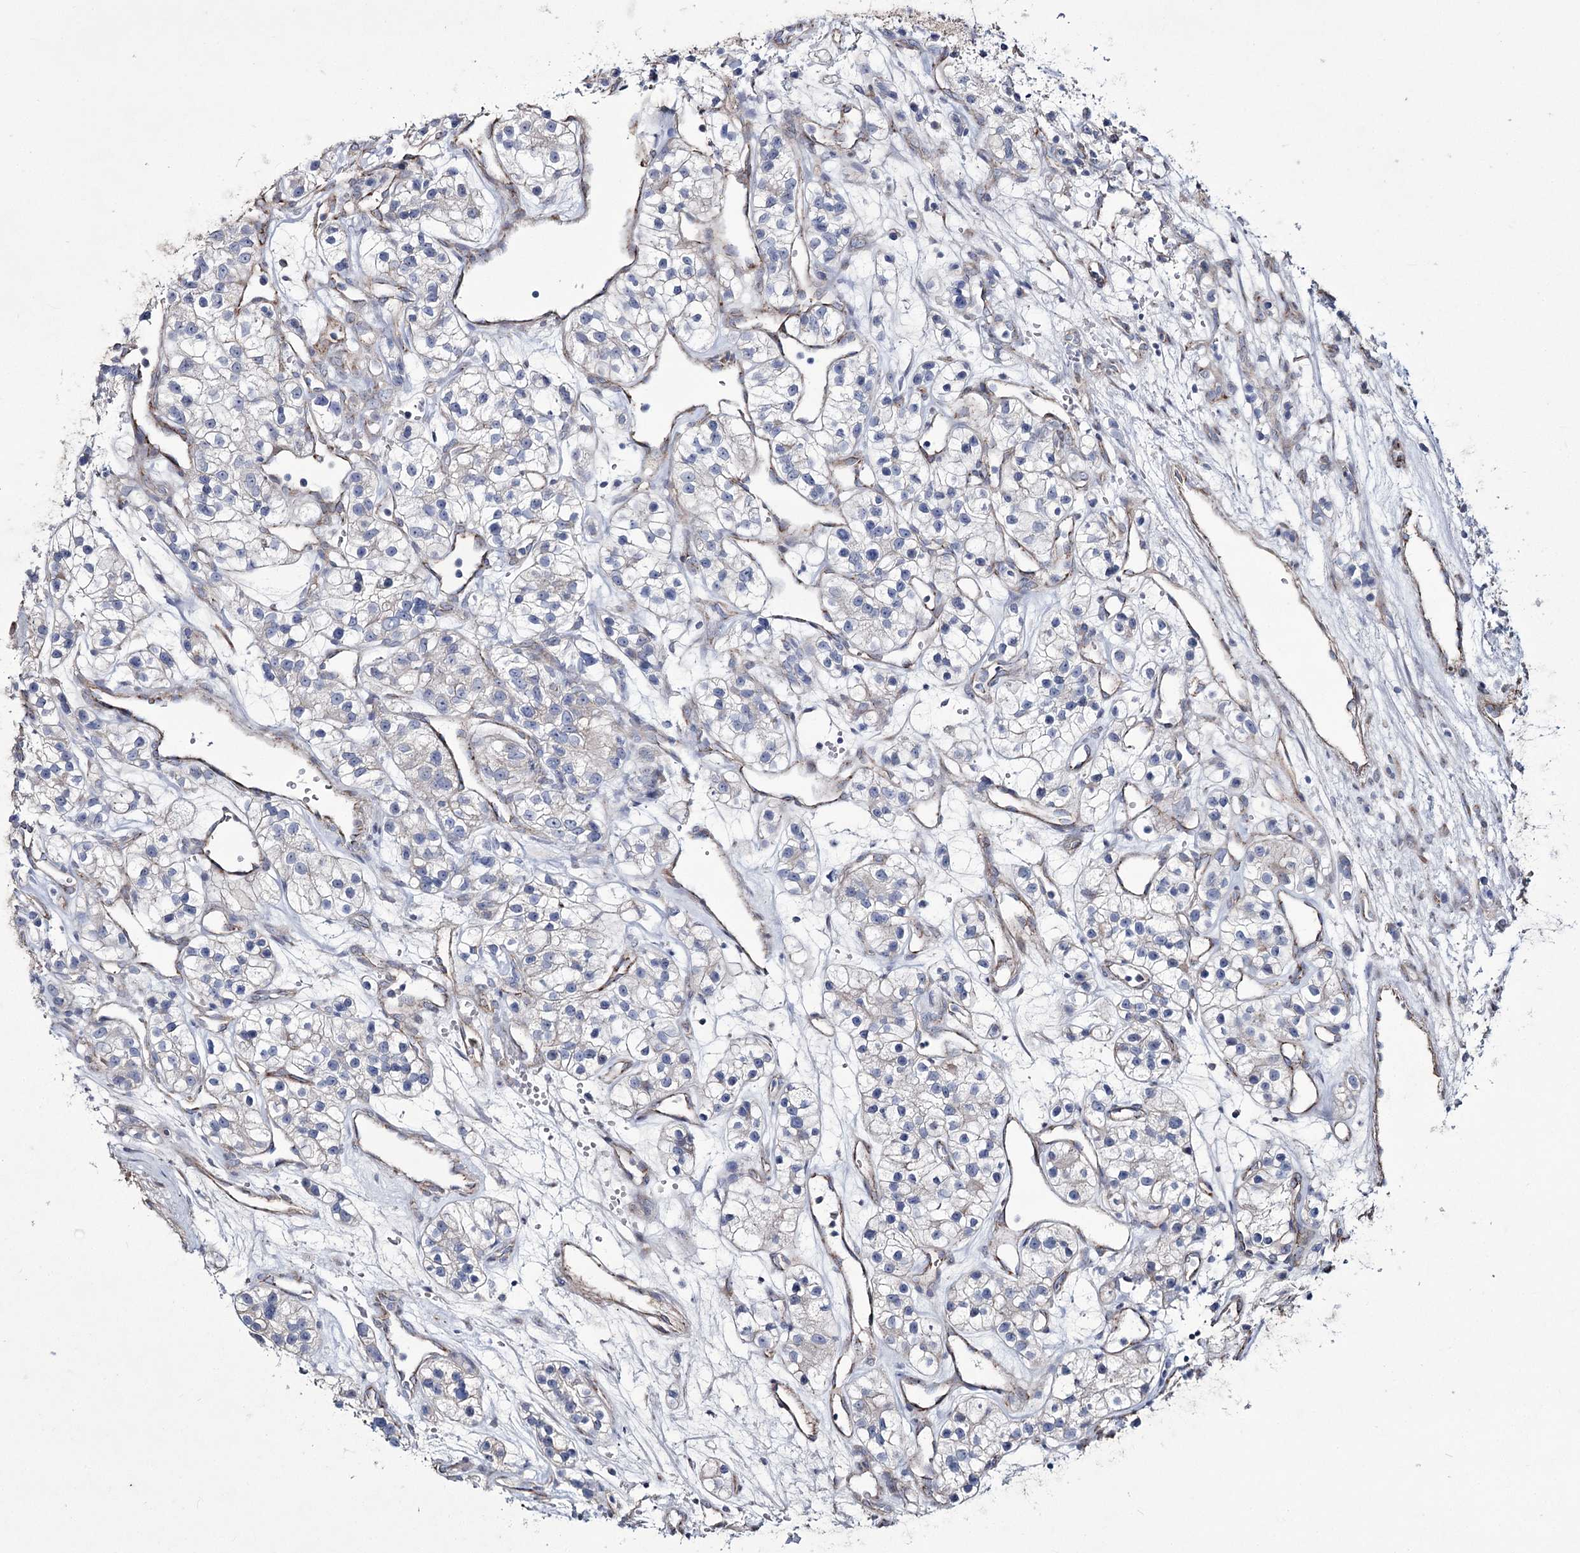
{"staining": {"intensity": "negative", "quantity": "none", "location": "none"}, "tissue": "renal cancer", "cell_type": "Tumor cells", "image_type": "cancer", "snomed": [{"axis": "morphology", "description": "Adenocarcinoma, NOS"}, {"axis": "topography", "description": "Kidney"}], "caption": "DAB immunohistochemical staining of renal cancer displays no significant staining in tumor cells. (Brightfield microscopy of DAB immunohistochemistry at high magnification).", "gene": "ME3", "patient": {"sex": "female", "age": 57}}